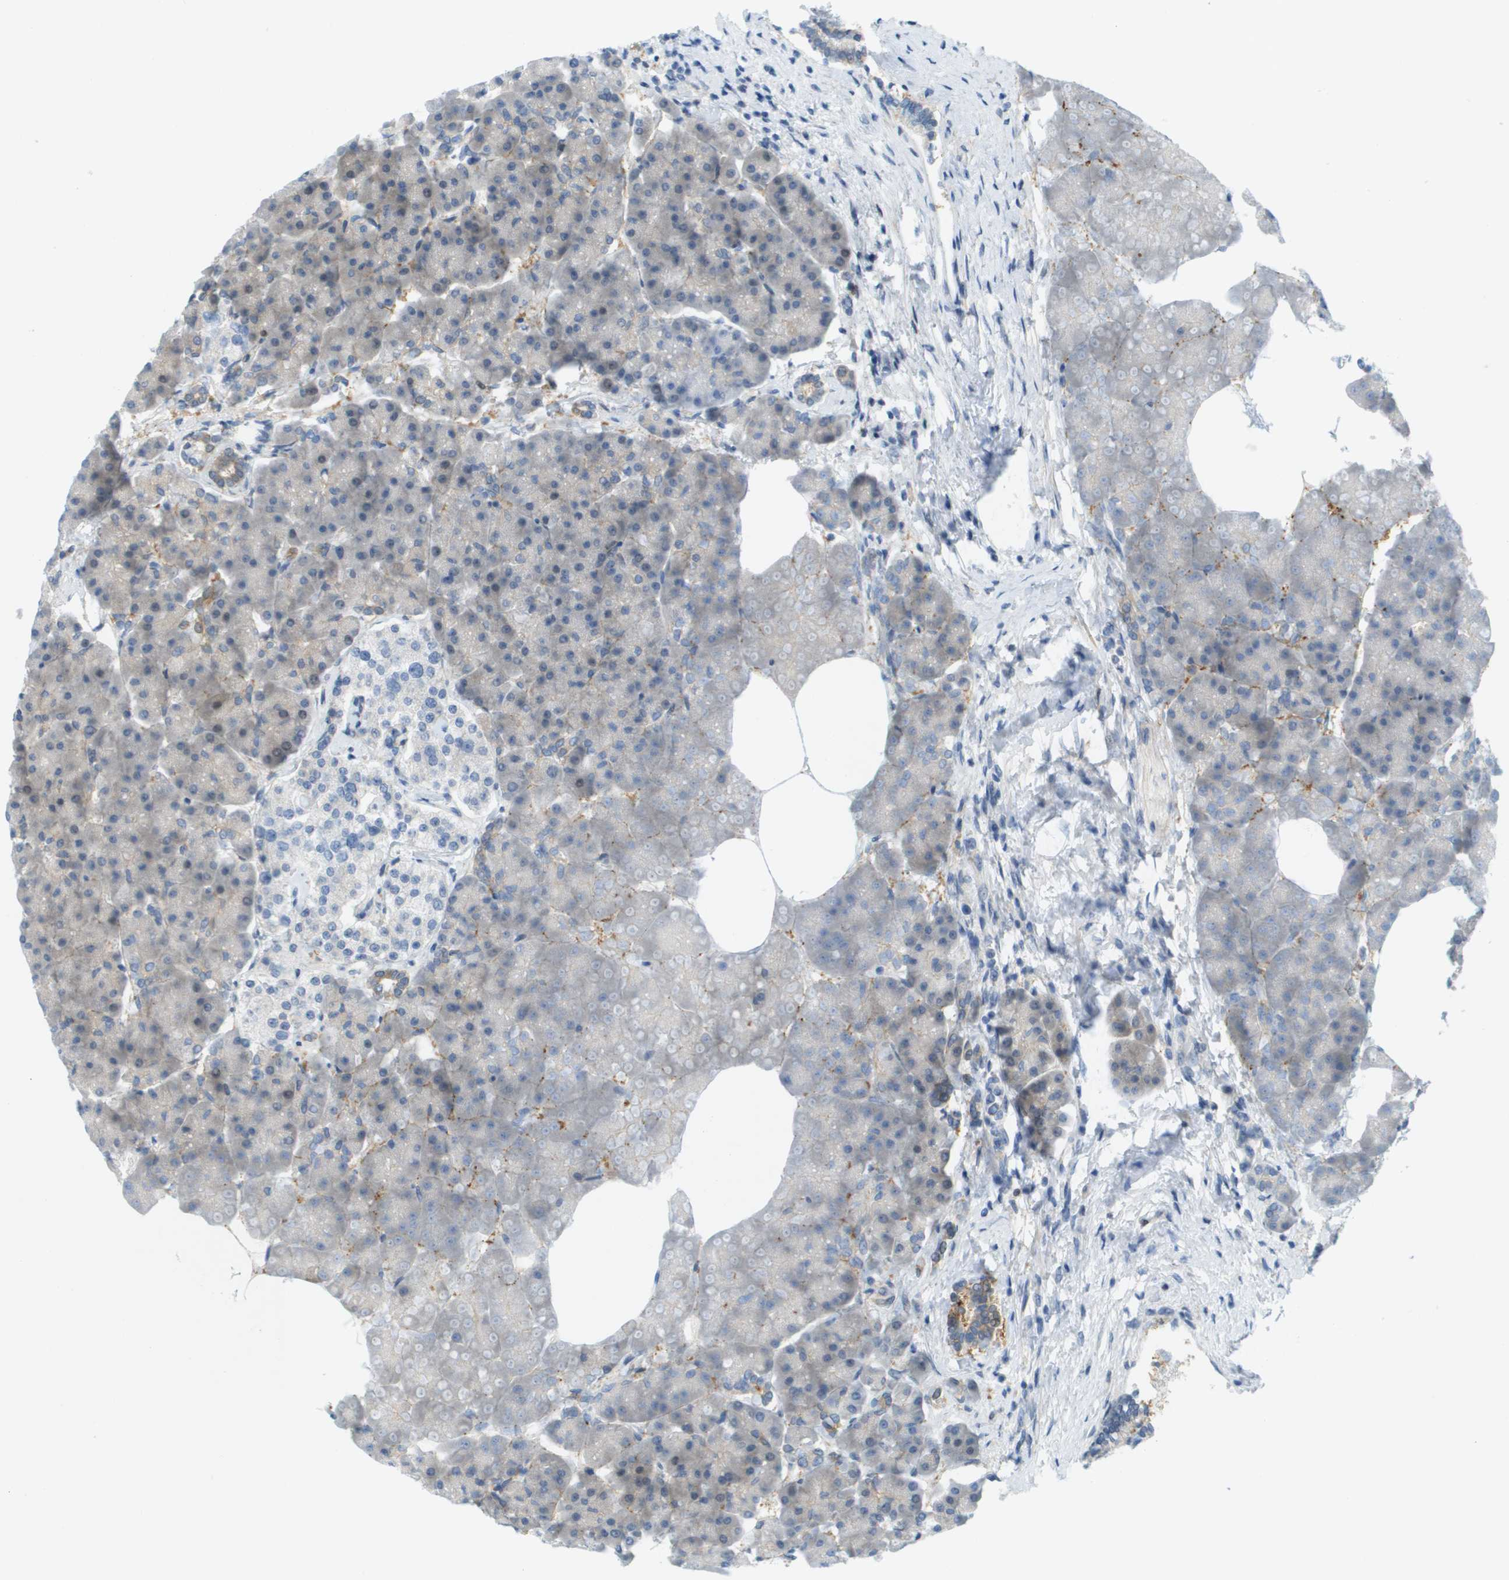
{"staining": {"intensity": "negative", "quantity": "none", "location": "none"}, "tissue": "pancreas", "cell_type": "Exocrine glandular cells", "image_type": "normal", "snomed": [{"axis": "morphology", "description": "Normal tissue, NOS"}, {"axis": "topography", "description": "Pancreas"}], "caption": "DAB (3,3'-diaminobenzidine) immunohistochemical staining of benign pancreas shows no significant staining in exocrine glandular cells.", "gene": "CUL9", "patient": {"sex": "female", "age": 70}}